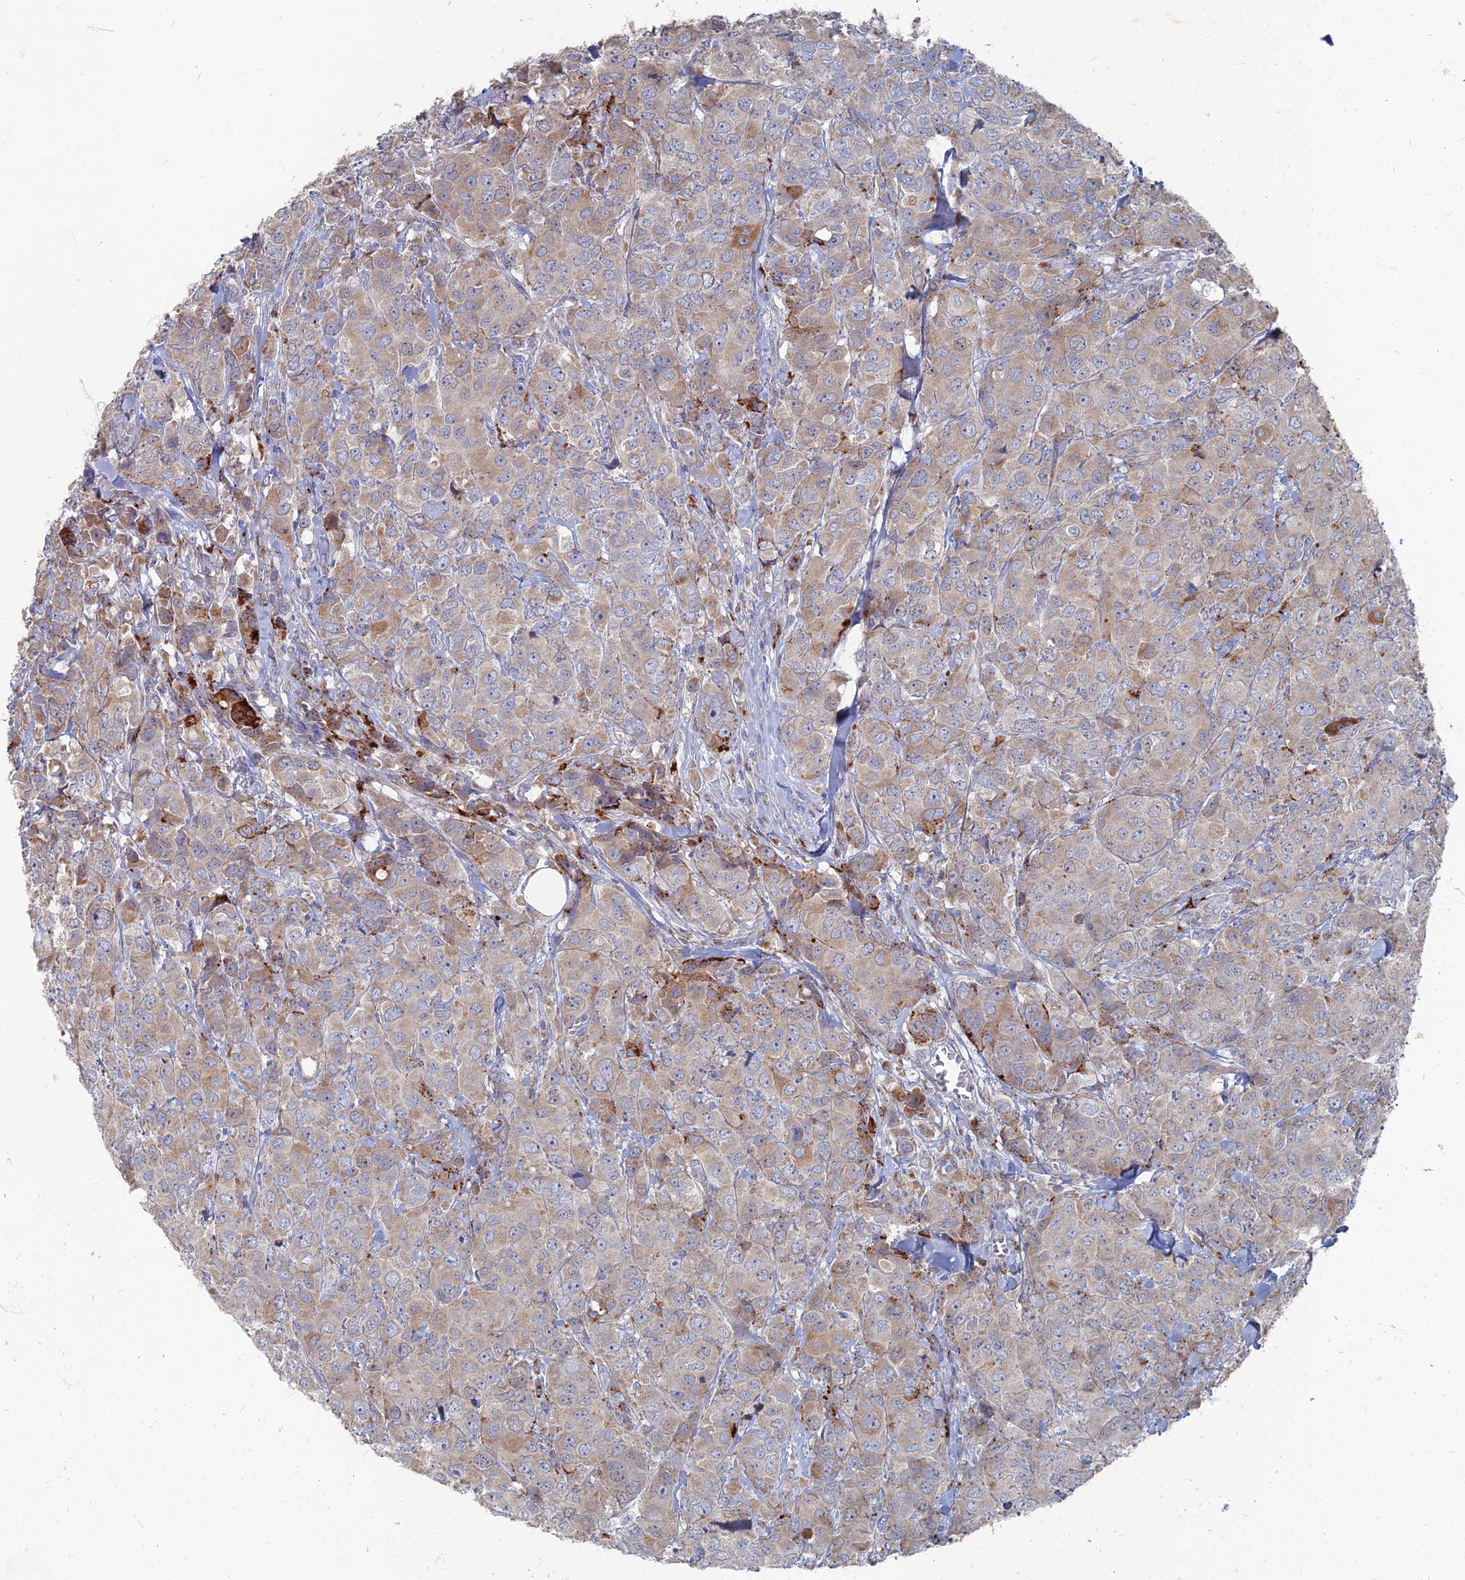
{"staining": {"intensity": "moderate", "quantity": "<25%", "location": "cytoplasmic/membranous"}, "tissue": "breast cancer", "cell_type": "Tumor cells", "image_type": "cancer", "snomed": [{"axis": "morphology", "description": "Duct carcinoma"}, {"axis": "topography", "description": "Breast"}], "caption": "A brown stain highlights moderate cytoplasmic/membranous staining of a protein in human breast cancer (invasive ductal carcinoma) tumor cells.", "gene": "TMEM128", "patient": {"sex": "female", "age": 43}}